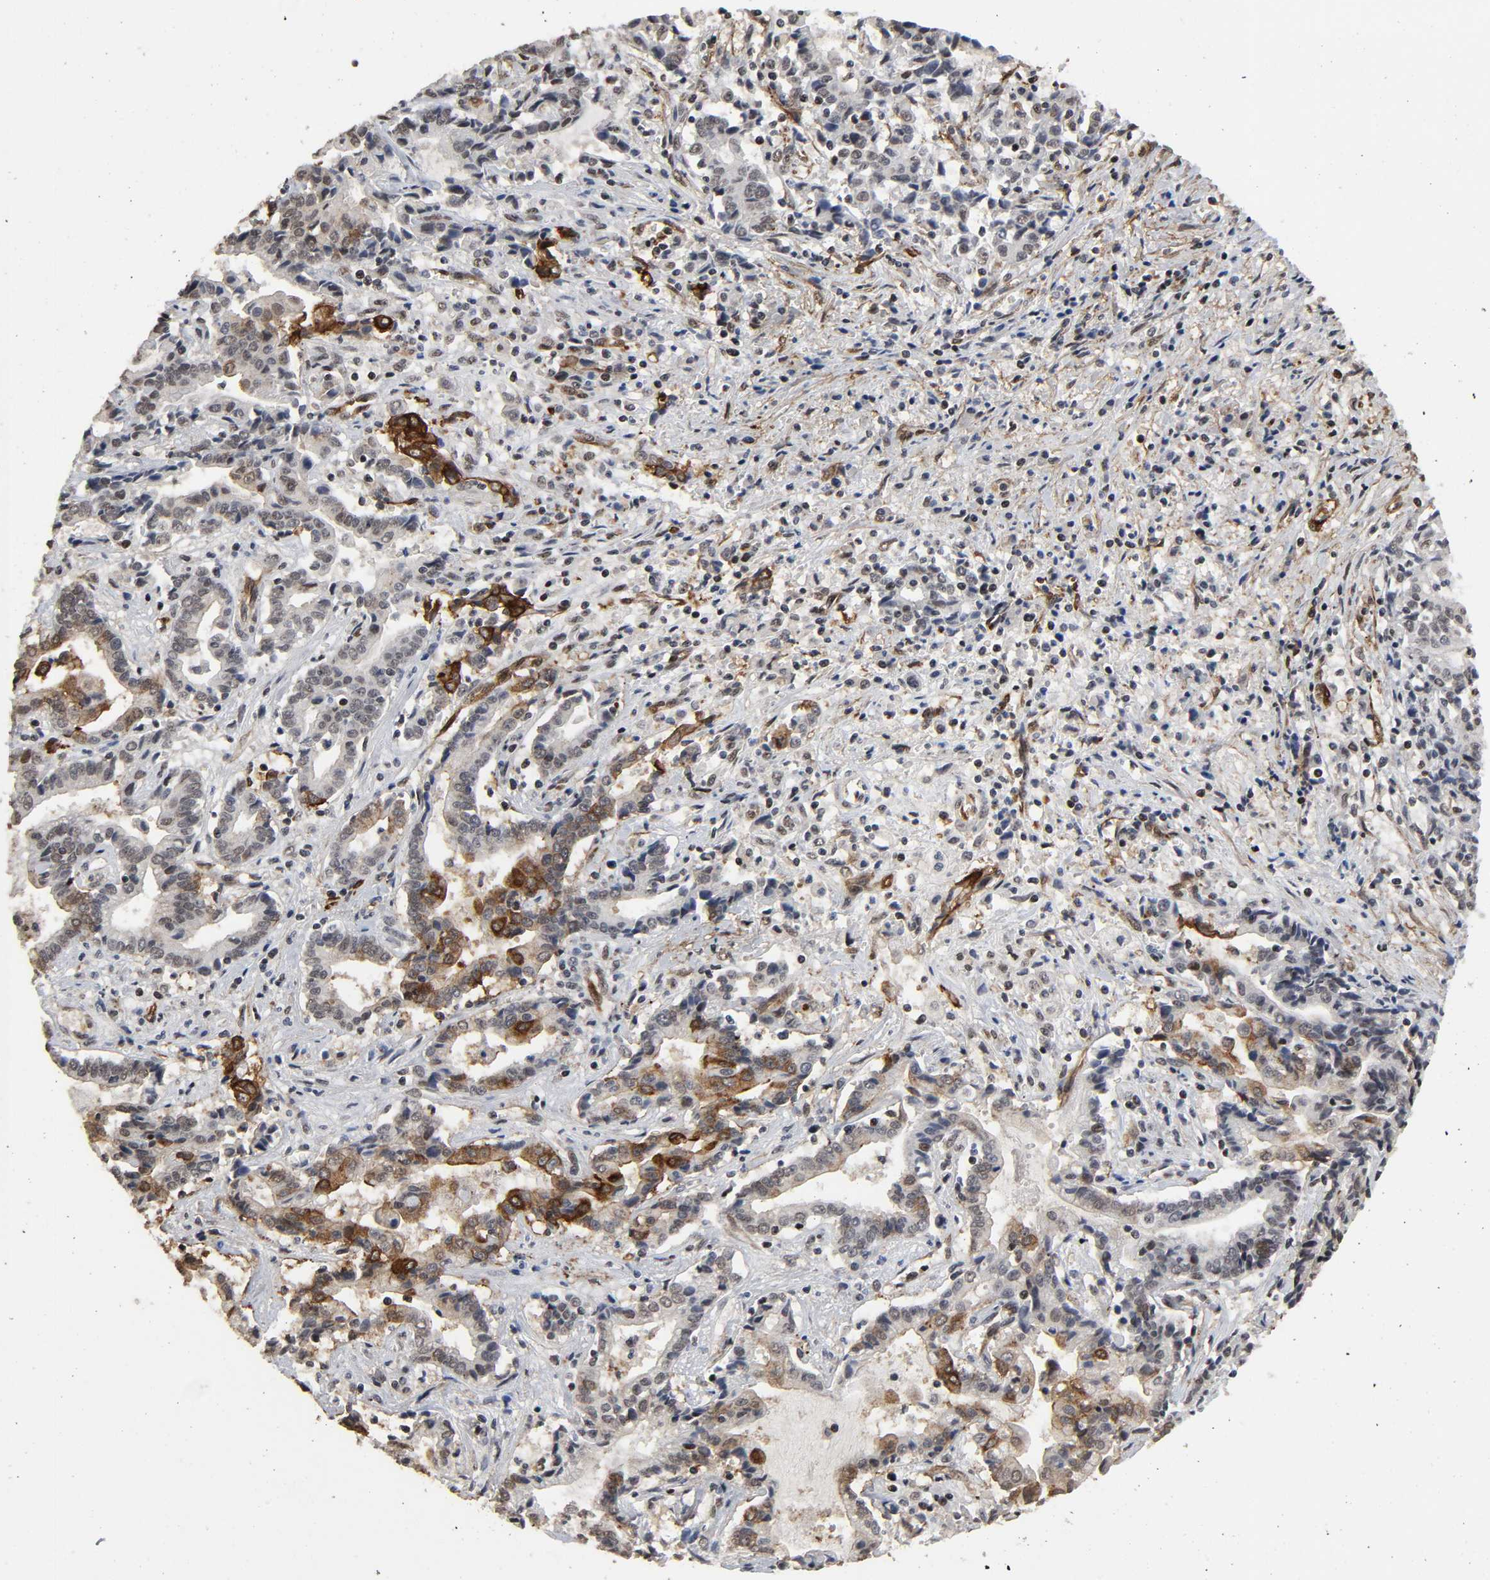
{"staining": {"intensity": "strong", "quantity": "25%-75%", "location": "cytoplasmic/membranous,nuclear"}, "tissue": "liver cancer", "cell_type": "Tumor cells", "image_type": "cancer", "snomed": [{"axis": "morphology", "description": "Cholangiocarcinoma"}, {"axis": "topography", "description": "Liver"}], "caption": "Strong cytoplasmic/membranous and nuclear protein expression is identified in about 25%-75% of tumor cells in liver cancer (cholangiocarcinoma).", "gene": "AHNAK2", "patient": {"sex": "male", "age": 57}}